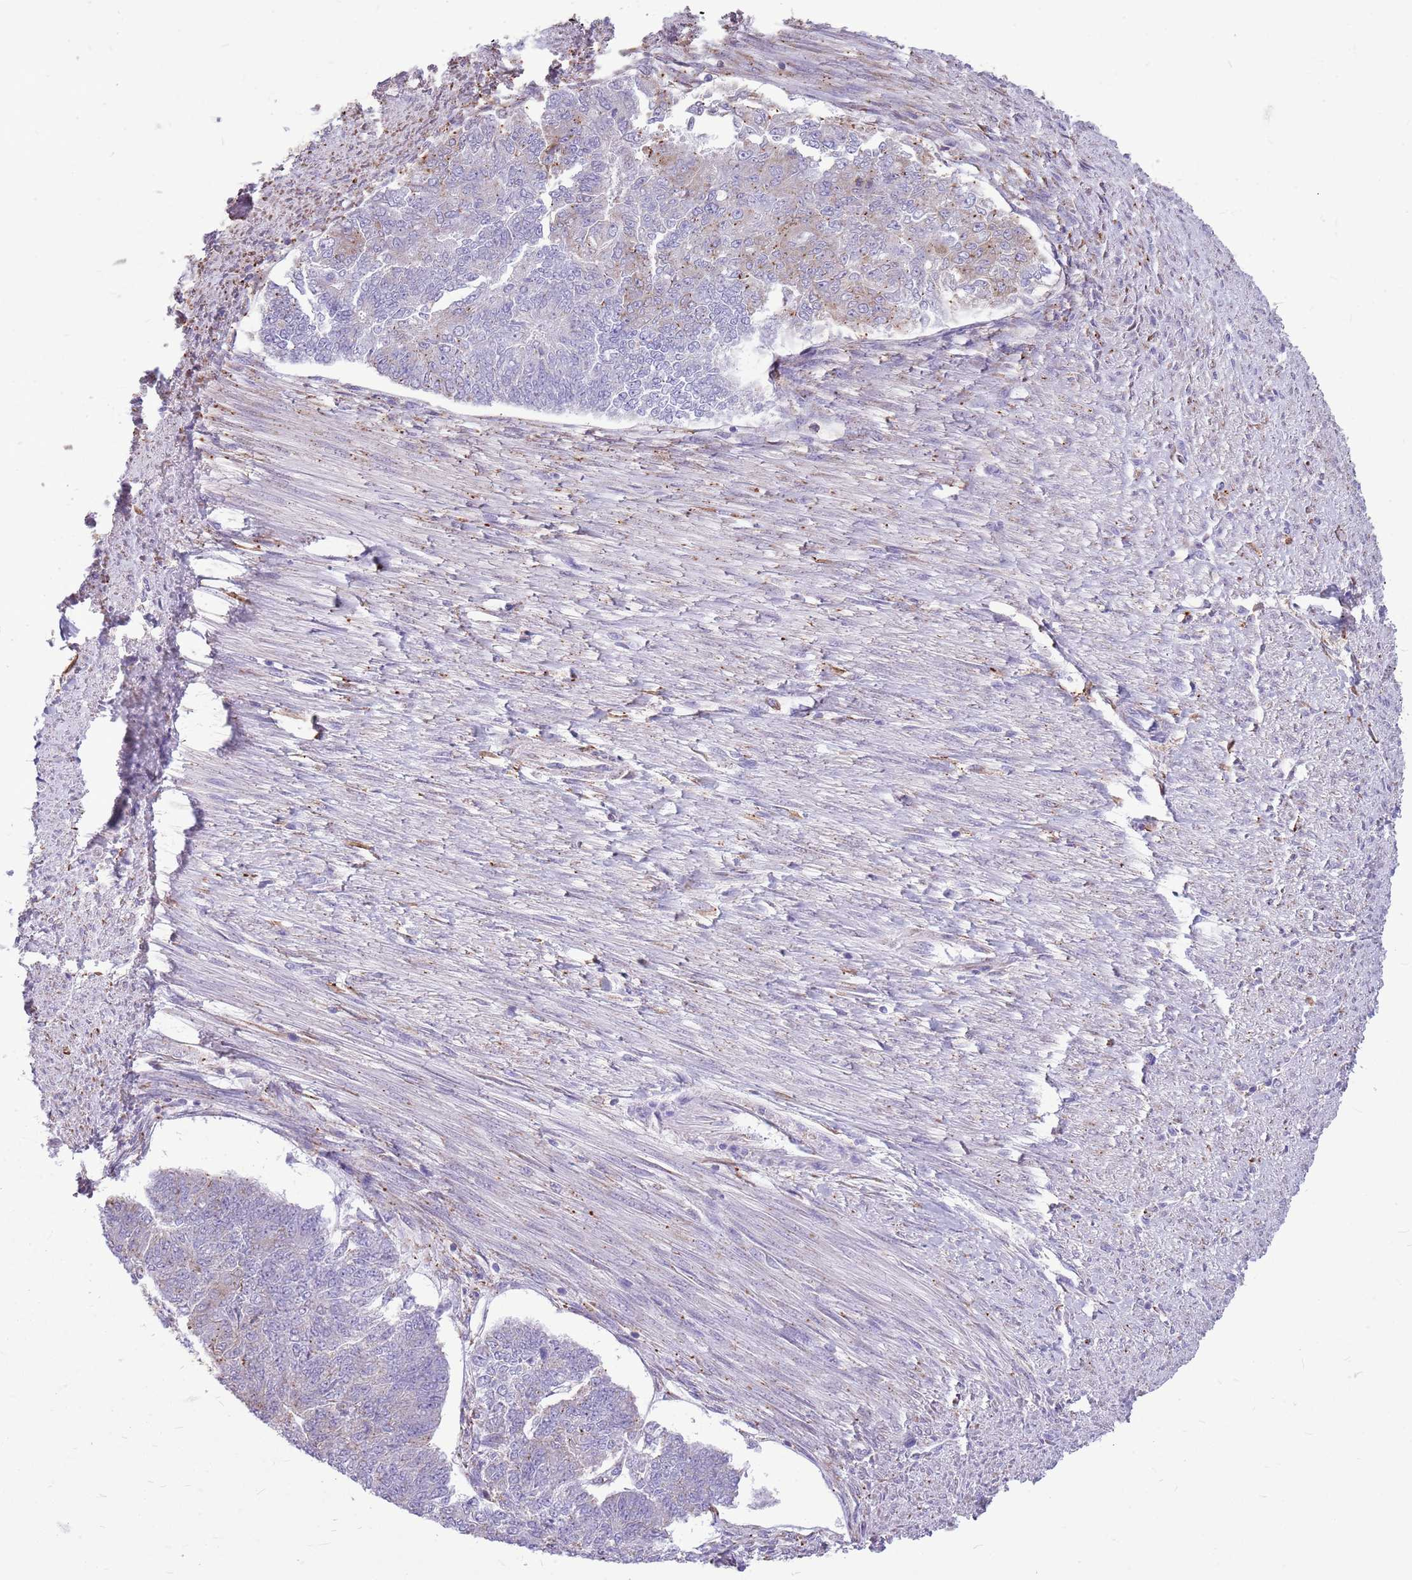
{"staining": {"intensity": "weak", "quantity": "<25%", "location": "cytoplasmic/membranous"}, "tissue": "endometrial cancer", "cell_type": "Tumor cells", "image_type": "cancer", "snomed": [{"axis": "morphology", "description": "Adenocarcinoma, NOS"}, {"axis": "topography", "description": "Endometrium"}], "caption": "Human endometrial cancer (adenocarcinoma) stained for a protein using IHC shows no expression in tumor cells.", "gene": "KCTD19", "patient": {"sex": "female", "age": 32}}